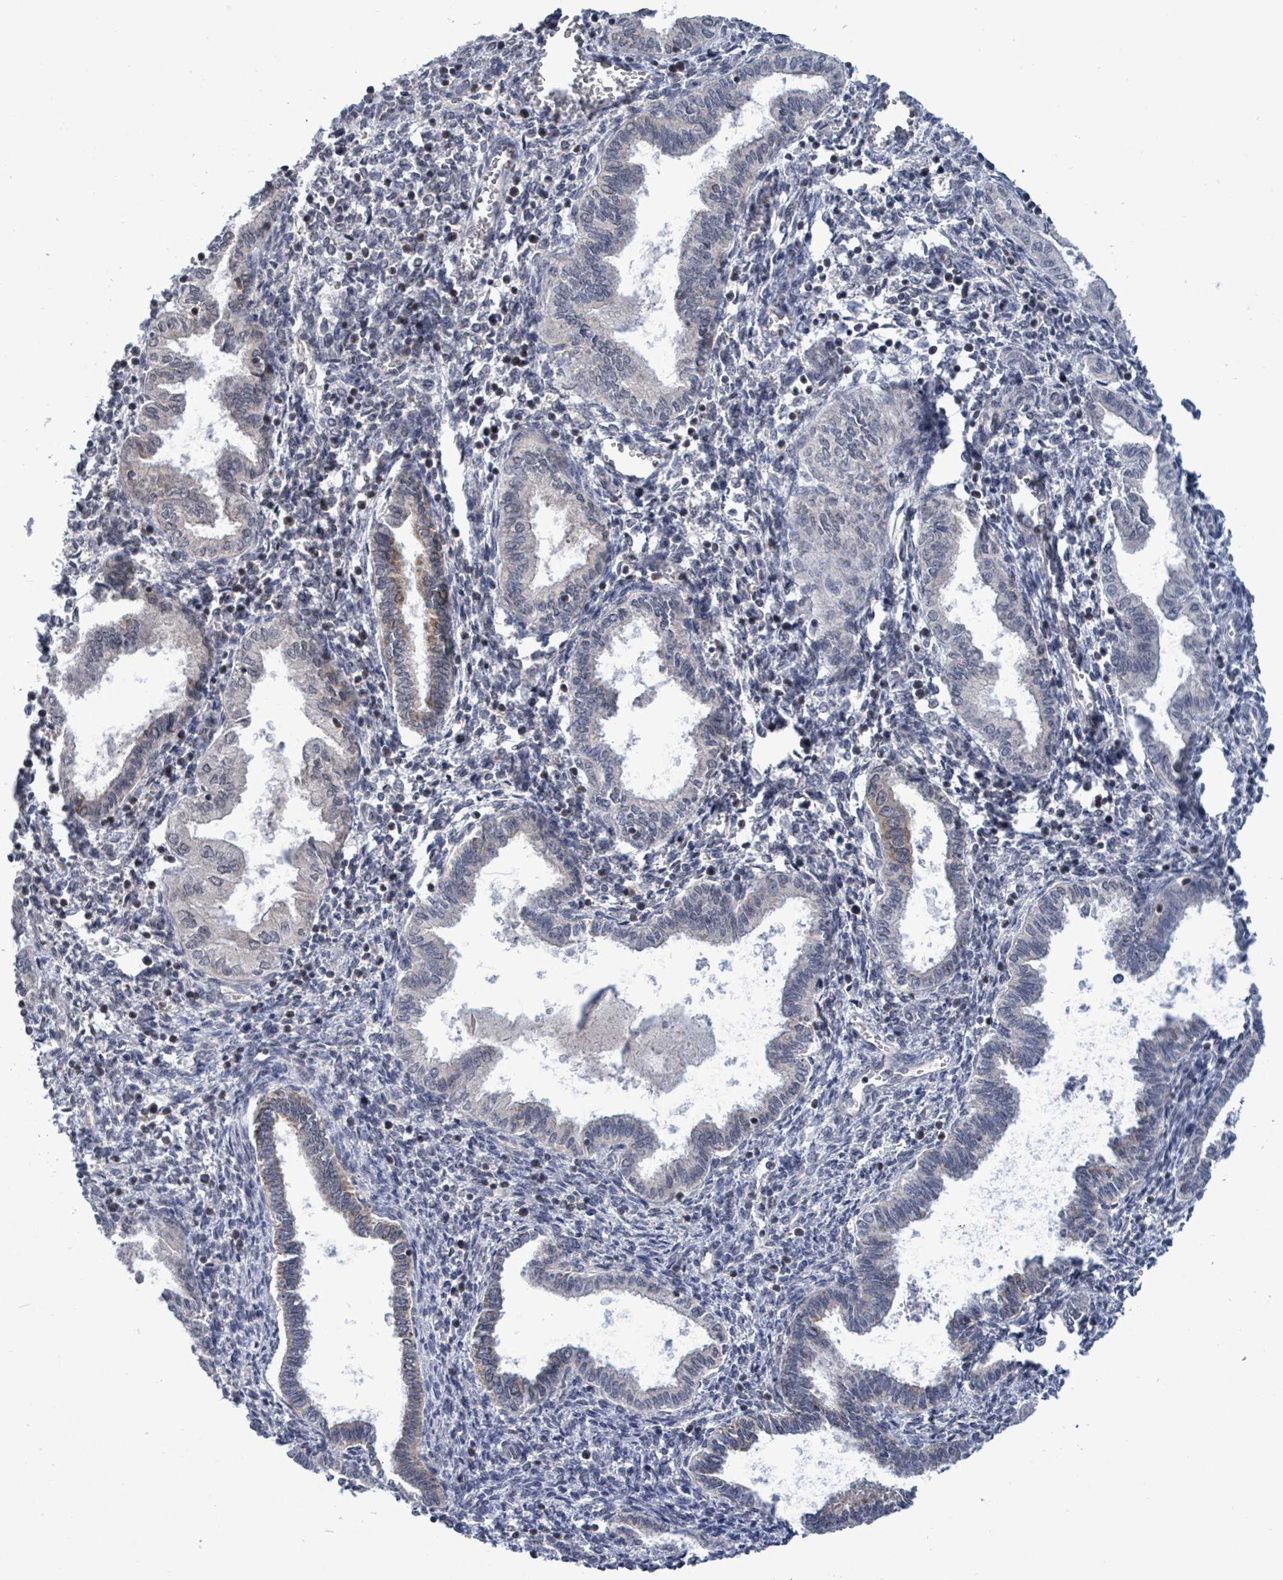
{"staining": {"intensity": "negative", "quantity": "none", "location": "none"}, "tissue": "endometrium", "cell_type": "Cells in endometrial stroma", "image_type": "normal", "snomed": [{"axis": "morphology", "description": "Normal tissue, NOS"}, {"axis": "topography", "description": "Endometrium"}], "caption": "An immunohistochemistry histopathology image of benign endometrium is shown. There is no staining in cells in endometrial stroma of endometrium. (Brightfield microscopy of DAB immunohistochemistry (IHC) at high magnification).", "gene": "COQ10B", "patient": {"sex": "female", "age": 37}}